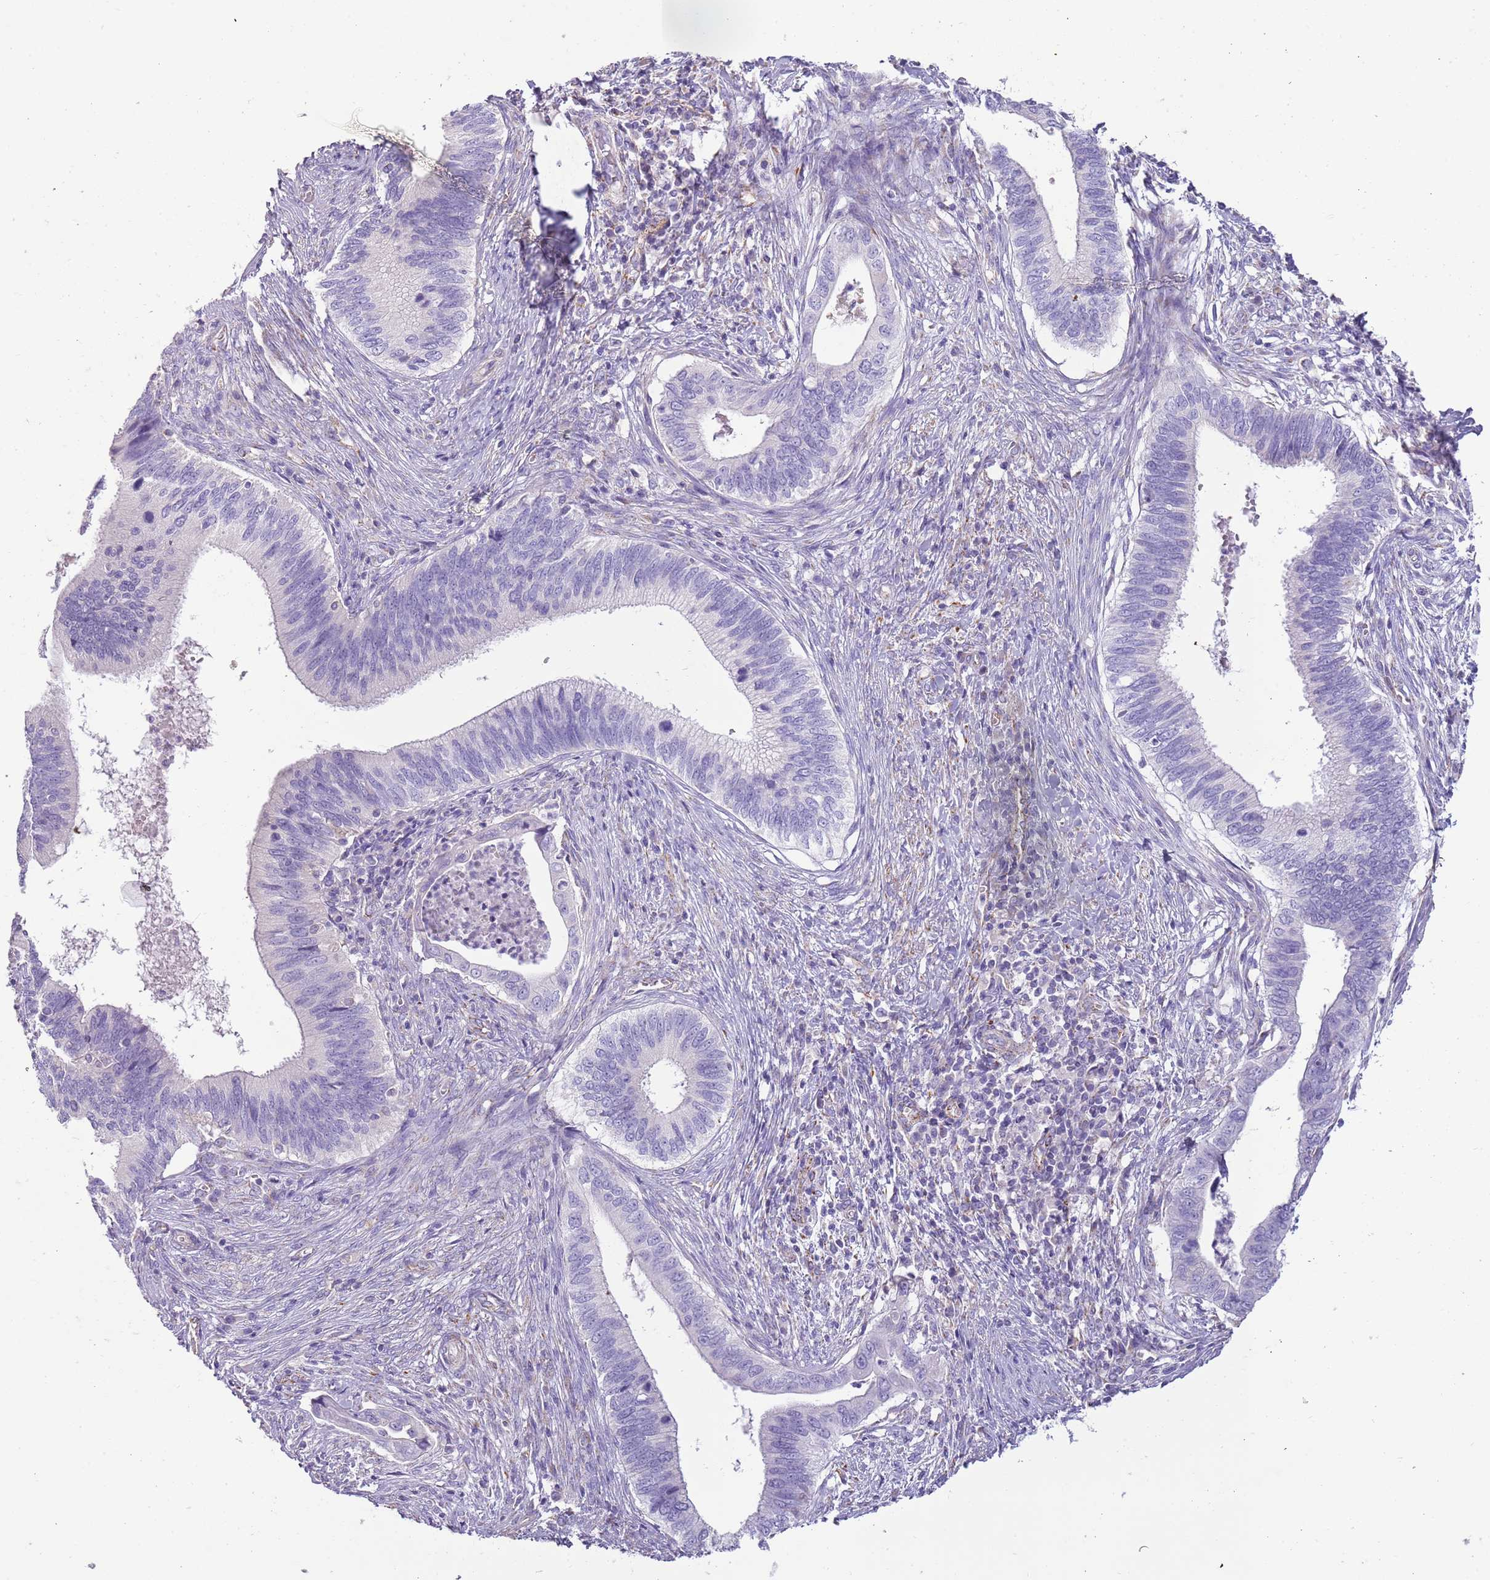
{"staining": {"intensity": "negative", "quantity": "none", "location": "none"}, "tissue": "cervical cancer", "cell_type": "Tumor cells", "image_type": "cancer", "snomed": [{"axis": "morphology", "description": "Adenocarcinoma, NOS"}, {"axis": "topography", "description": "Cervix"}], "caption": "This is a photomicrograph of immunohistochemistry staining of adenocarcinoma (cervical), which shows no expression in tumor cells. The staining is performed using DAB brown chromogen with nuclei counter-stained in using hematoxylin.", "gene": "RNF222", "patient": {"sex": "female", "age": 42}}